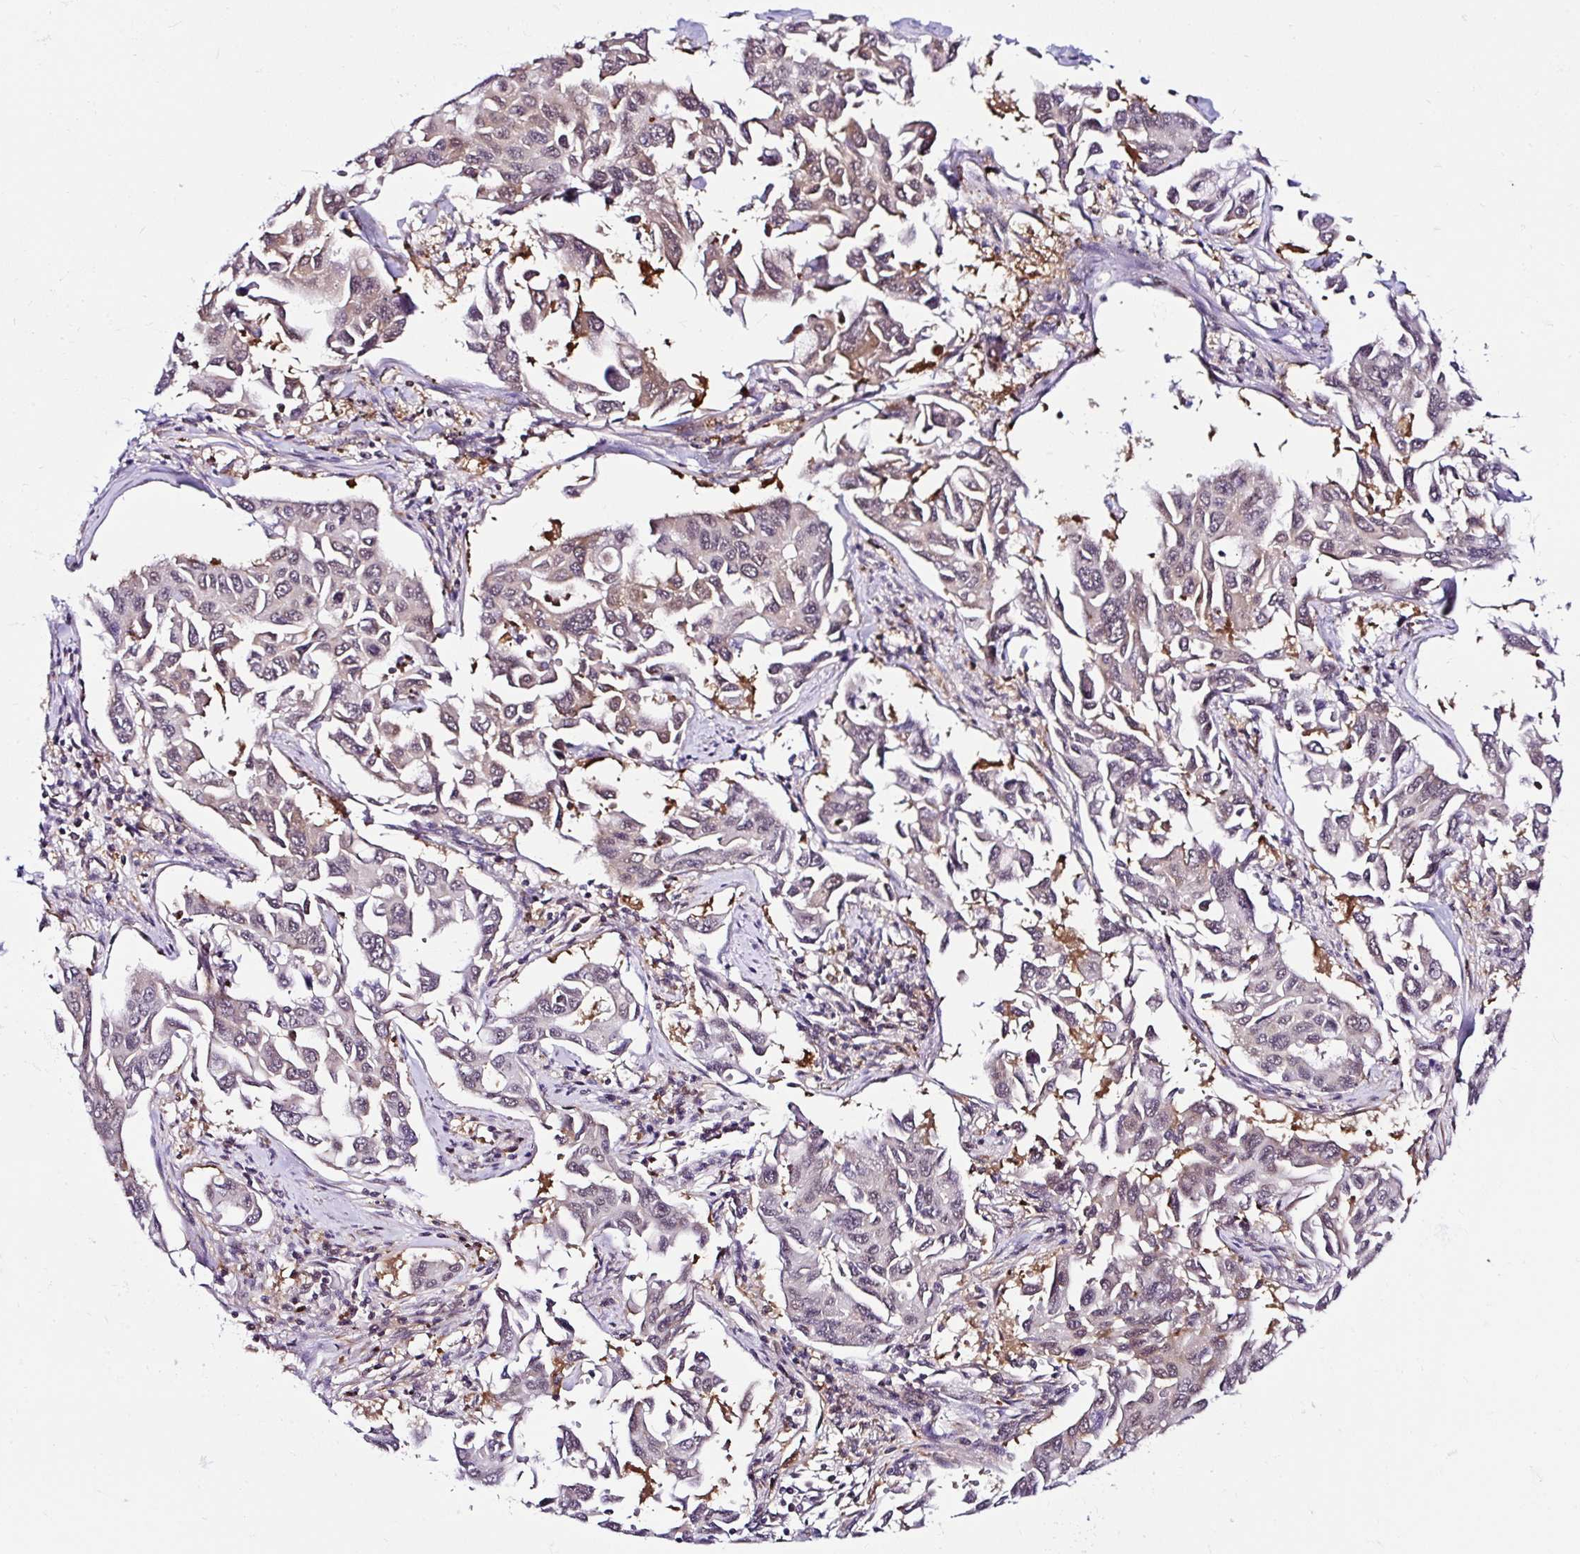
{"staining": {"intensity": "weak", "quantity": "25%-75%", "location": "cytoplasmic/membranous,nuclear"}, "tissue": "lung cancer", "cell_type": "Tumor cells", "image_type": "cancer", "snomed": [{"axis": "morphology", "description": "Adenocarcinoma, NOS"}, {"axis": "topography", "description": "Lung"}], "caption": "The immunohistochemical stain highlights weak cytoplasmic/membranous and nuclear positivity in tumor cells of lung adenocarcinoma tissue. Nuclei are stained in blue.", "gene": "PIN4", "patient": {"sex": "male", "age": 64}}